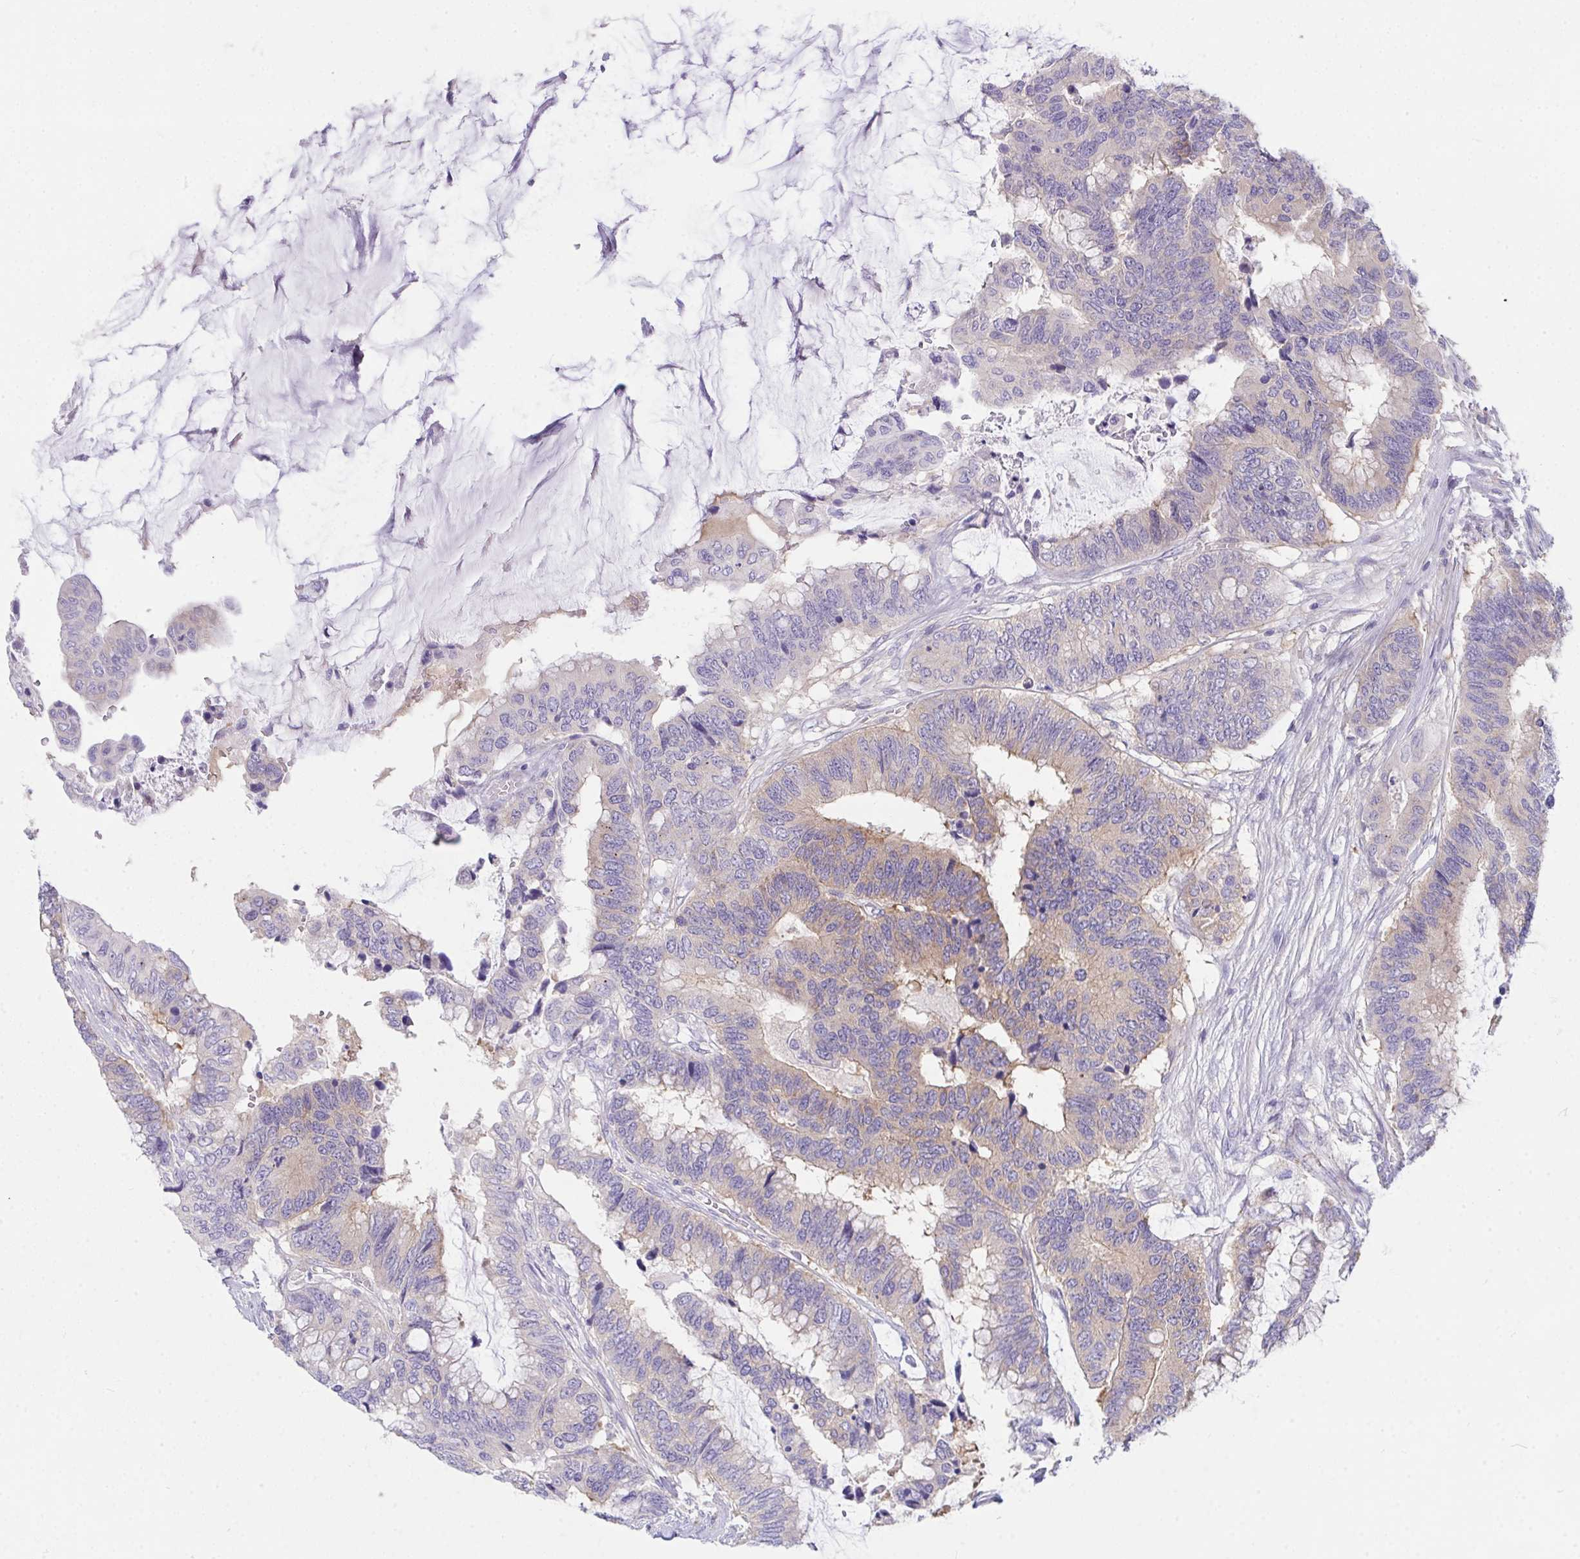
{"staining": {"intensity": "weak", "quantity": "<25%", "location": "cytoplasmic/membranous"}, "tissue": "colorectal cancer", "cell_type": "Tumor cells", "image_type": "cancer", "snomed": [{"axis": "morphology", "description": "Adenocarcinoma, NOS"}, {"axis": "topography", "description": "Rectum"}], "caption": "Immunohistochemical staining of colorectal adenocarcinoma displays no significant positivity in tumor cells.", "gene": "GAB1", "patient": {"sex": "female", "age": 59}}